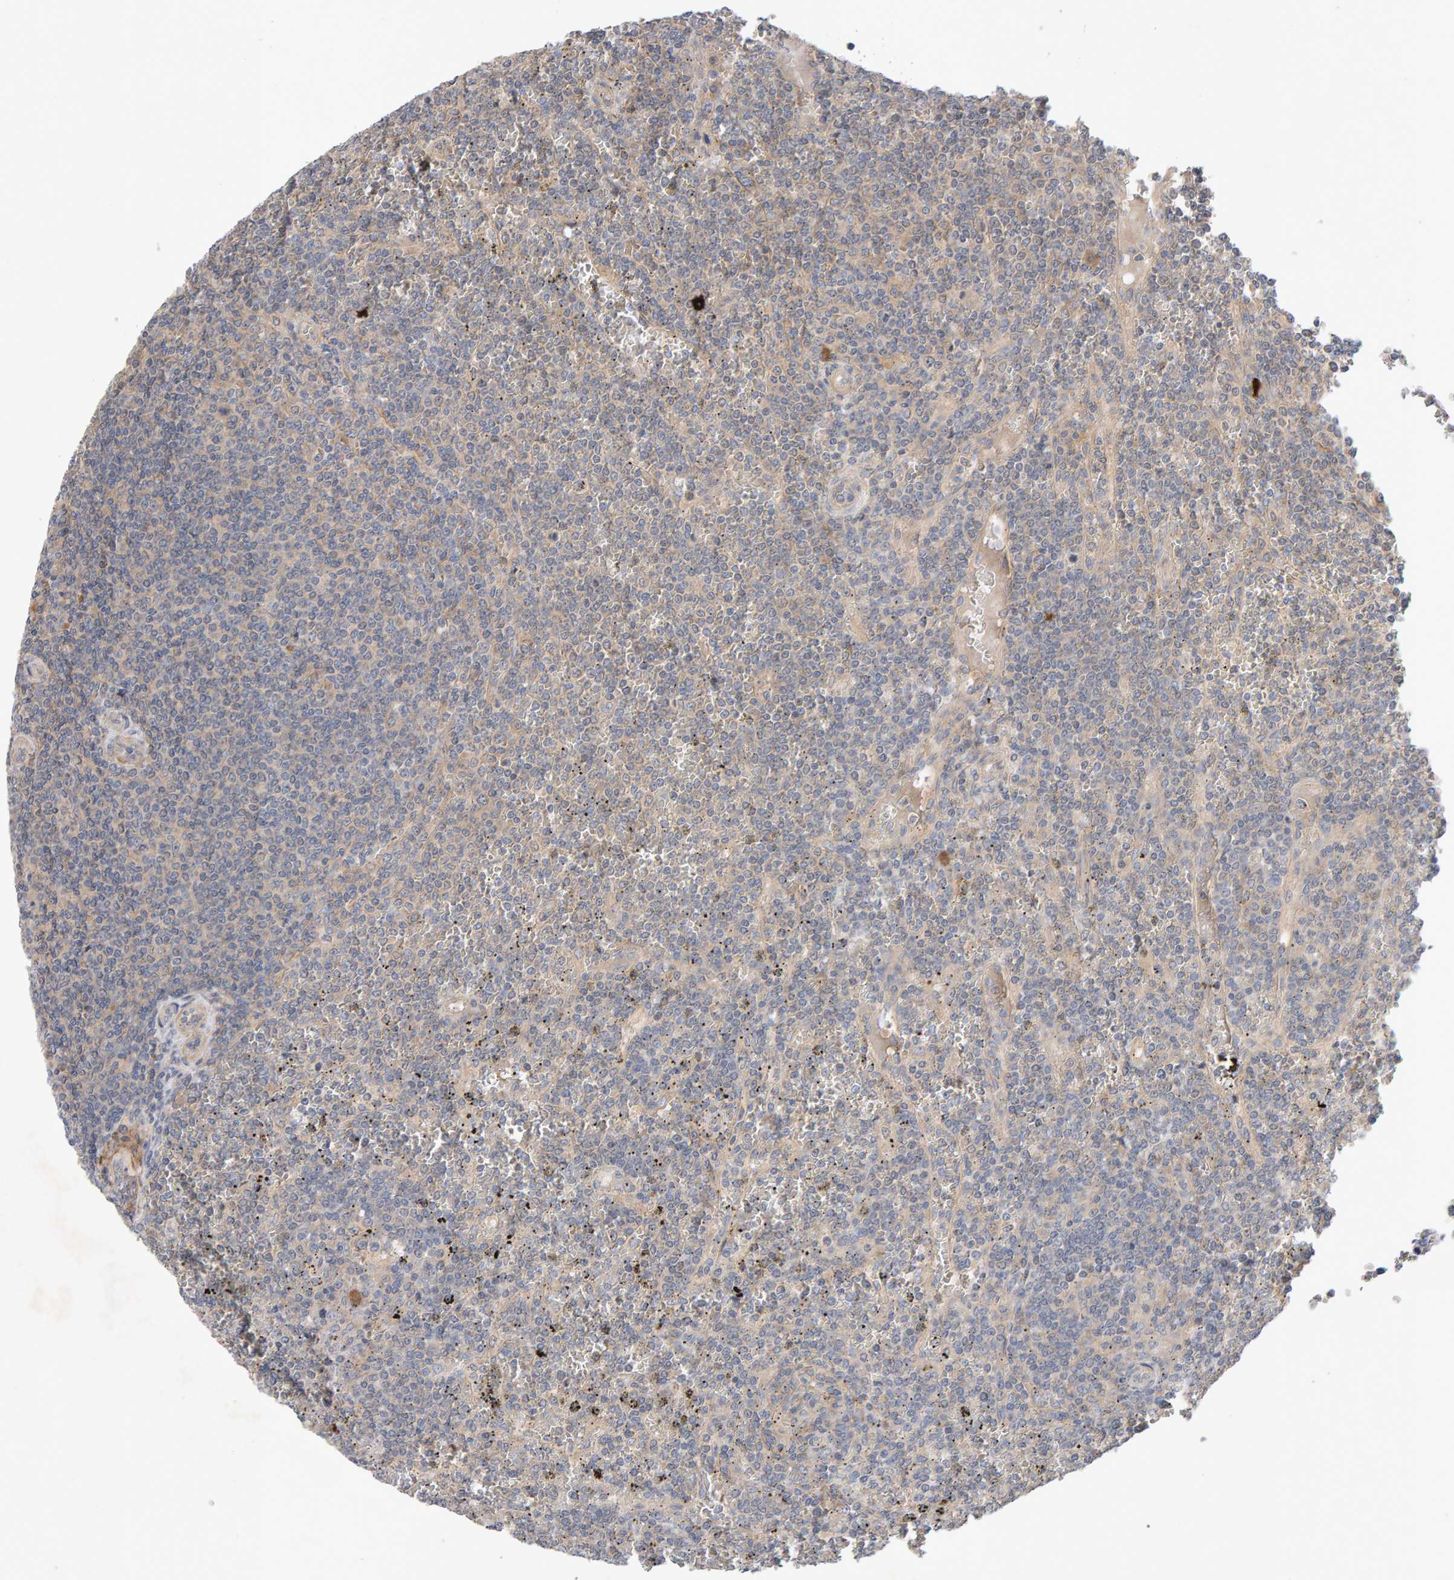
{"staining": {"intensity": "weak", "quantity": "<25%", "location": "cytoplasmic/membranous"}, "tissue": "lymphoma", "cell_type": "Tumor cells", "image_type": "cancer", "snomed": [{"axis": "morphology", "description": "Malignant lymphoma, non-Hodgkin's type, Low grade"}, {"axis": "topography", "description": "Spleen"}], "caption": "DAB (3,3'-diaminobenzidine) immunohistochemical staining of human lymphoma reveals no significant expression in tumor cells. The staining was performed using DAB to visualize the protein expression in brown, while the nuclei were stained in blue with hematoxylin (Magnification: 20x).", "gene": "RNF19A", "patient": {"sex": "female", "age": 19}}